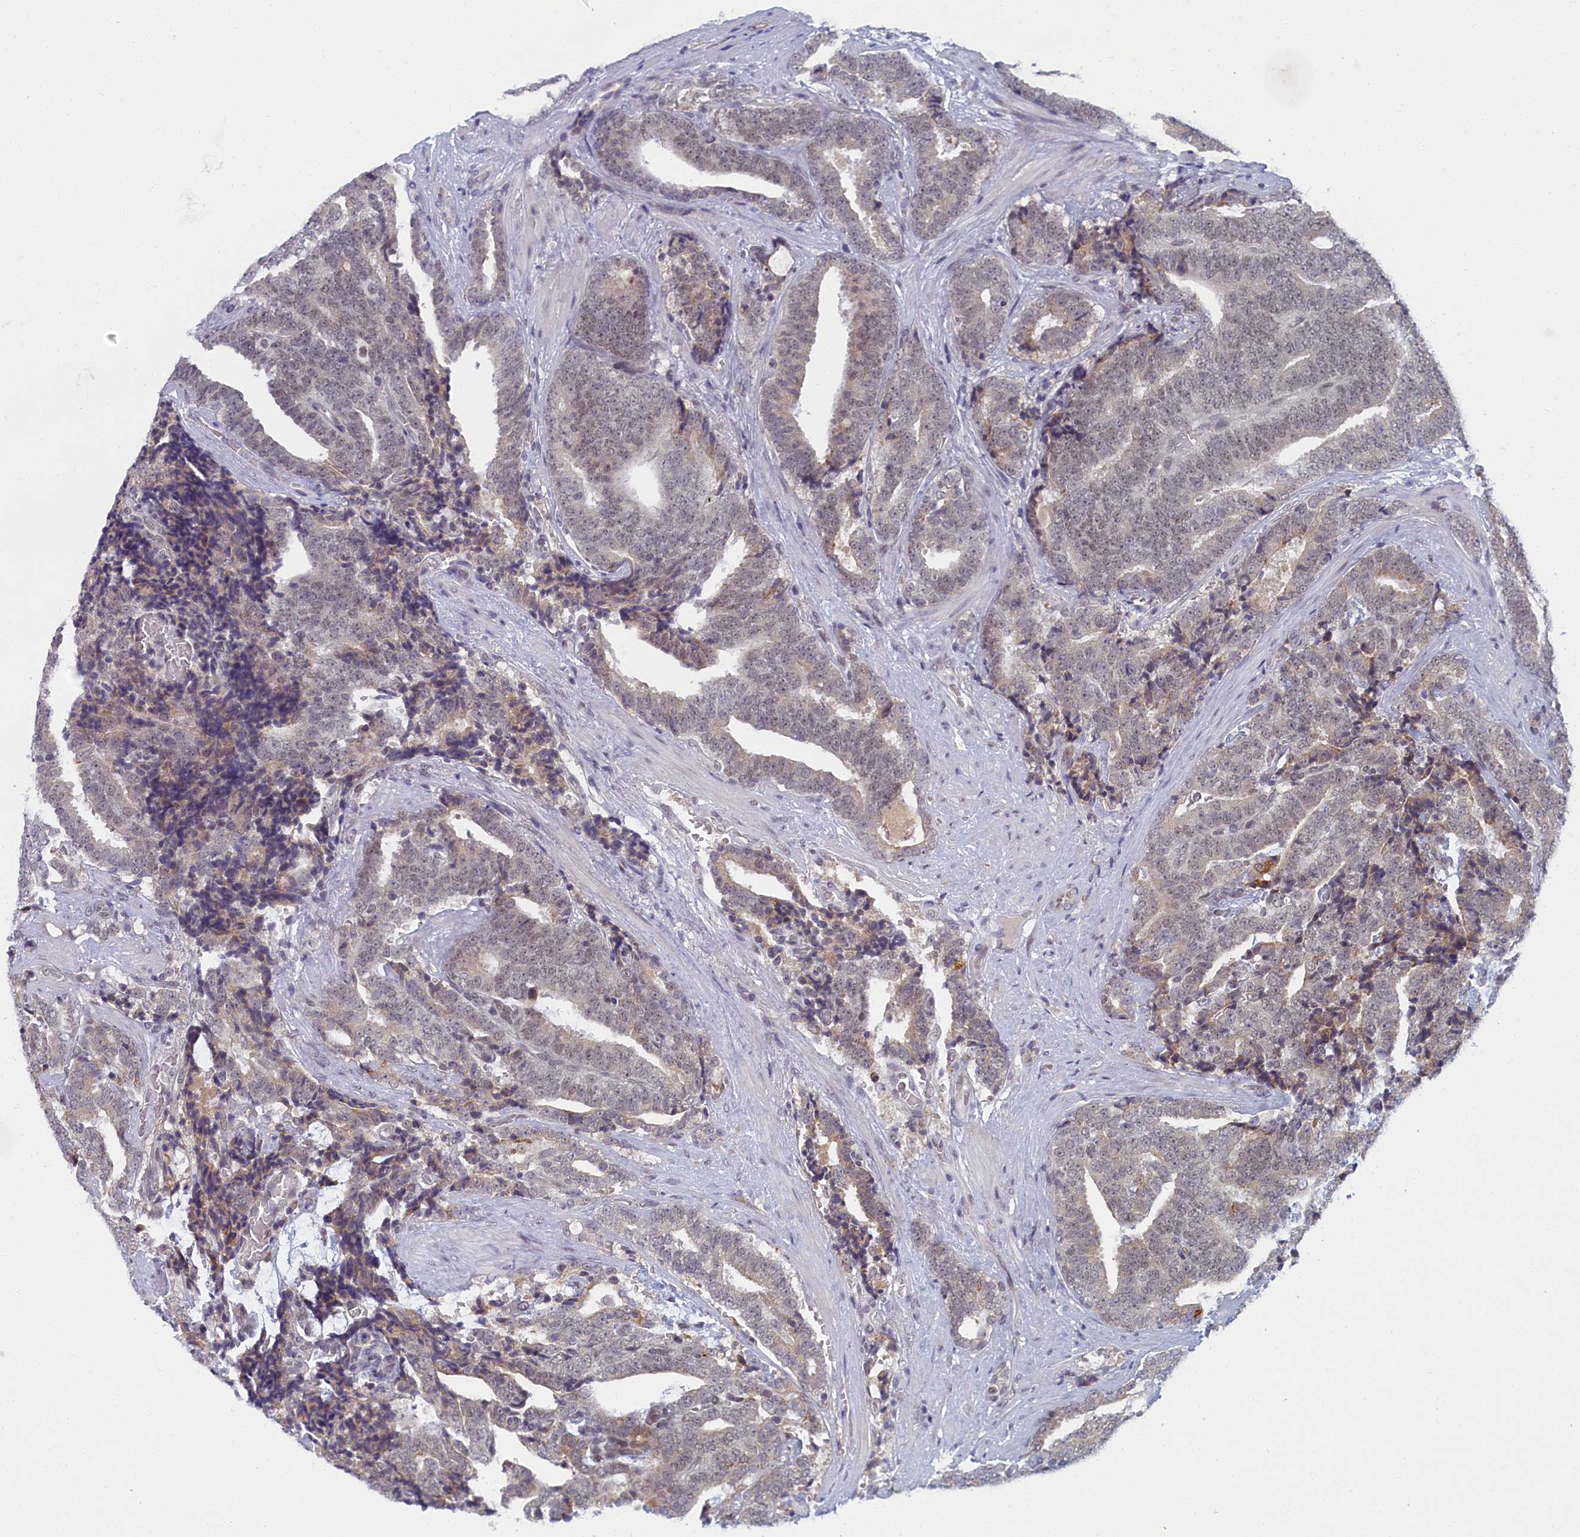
{"staining": {"intensity": "negative", "quantity": "none", "location": "none"}, "tissue": "prostate cancer", "cell_type": "Tumor cells", "image_type": "cancer", "snomed": [{"axis": "morphology", "description": "Adenocarcinoma, High grade"}, {"axis": "topography", "description": "Prostate and seminal vesicle, NOS"}], "caption": "There is no significant staining in tumor cells of prostate cancer.", "gene": "DNAJC17", "patient": {"sex": "male", "age": 67}}